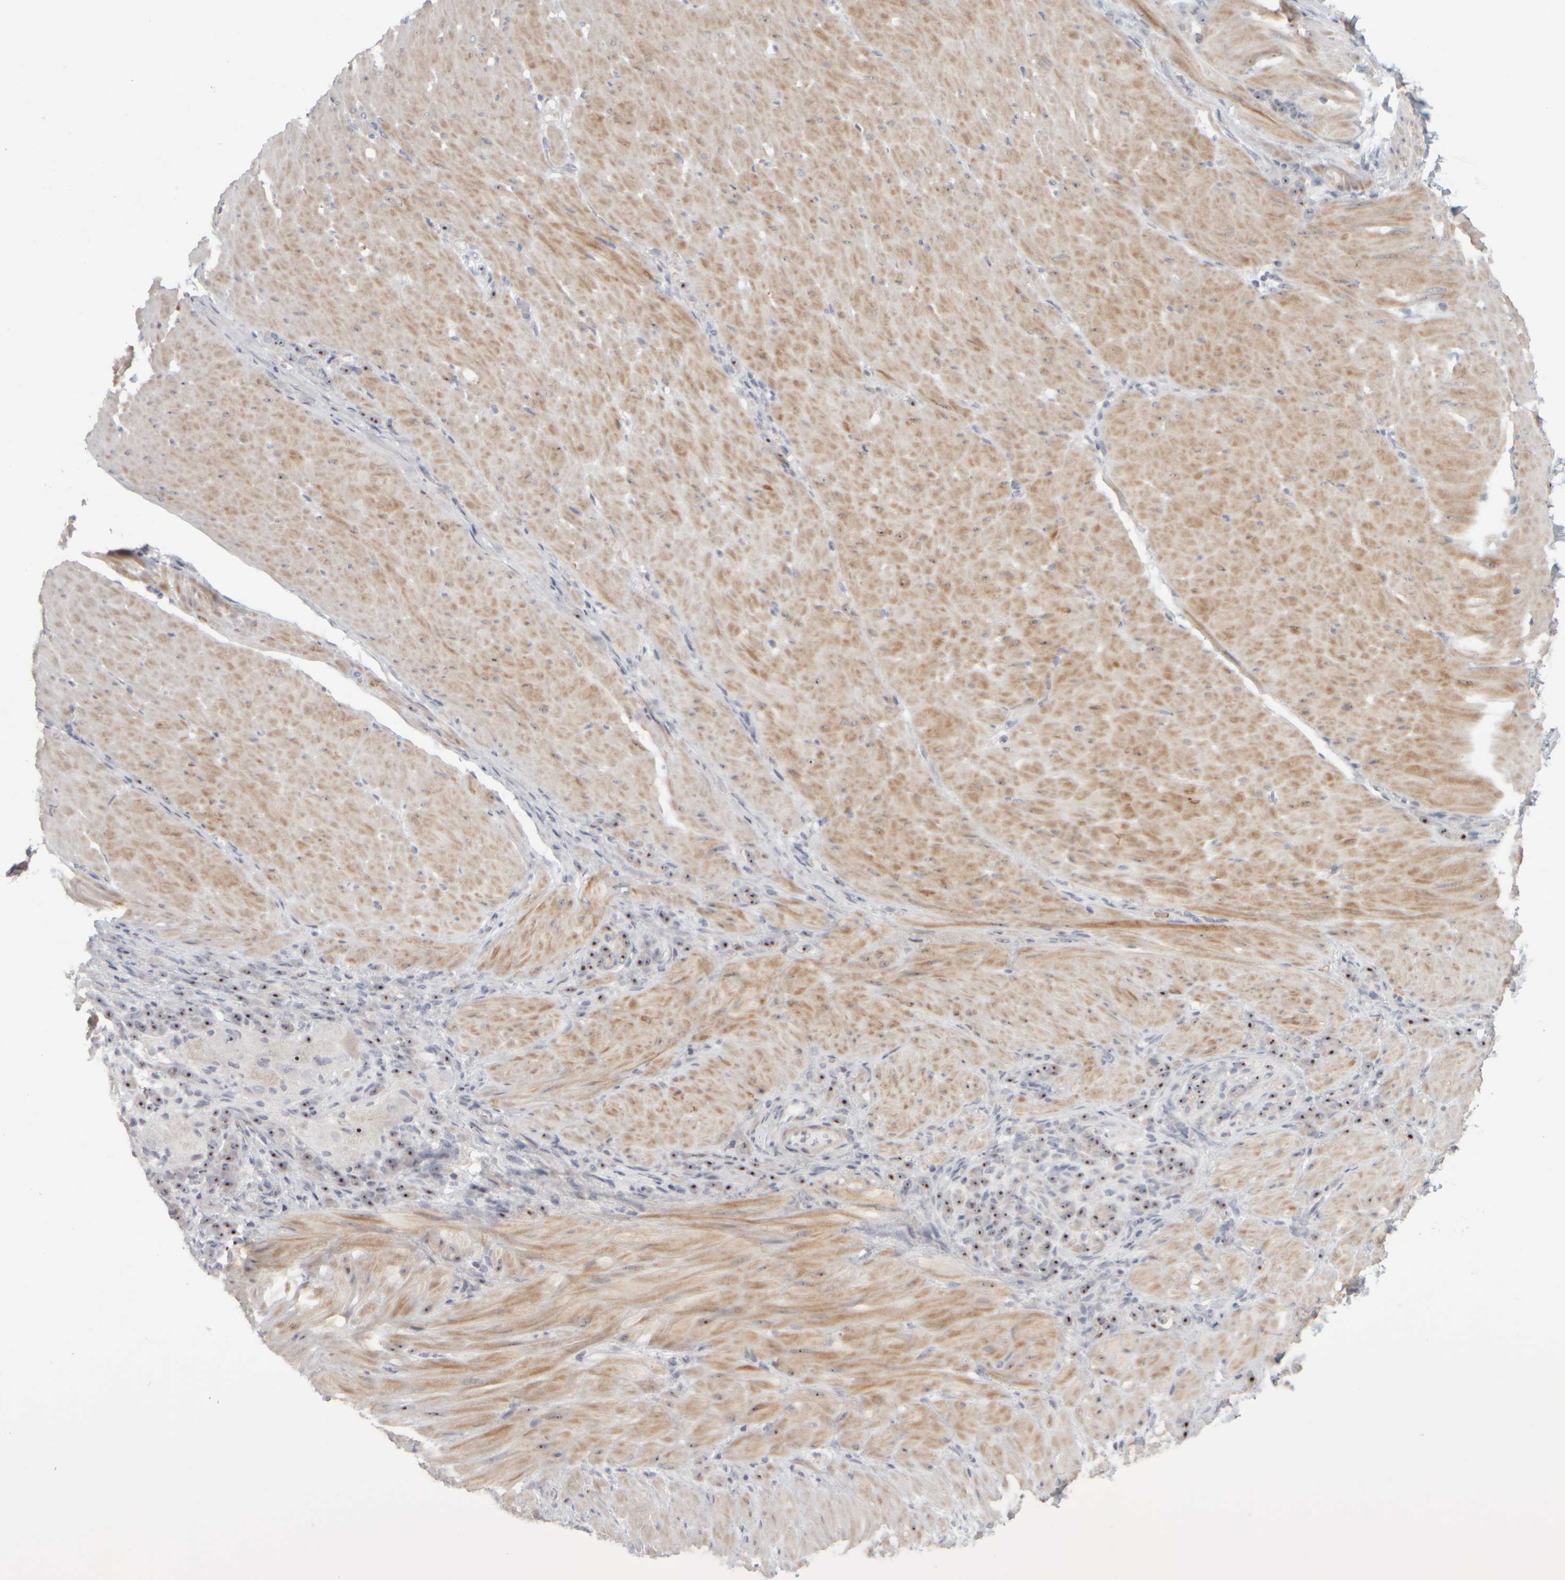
{"staining": {"intensity": "strong", "quantity": "25%-75%", "location": "nuclear"}, "tissue": "stomach cancer", "cell_type": "Tumor cells", "image_type": "cancer", "snomed": [{"axis": "morphology", "description": "Normal tissue, NOS"}, {"axis": "morphology", "description": "Adenocarcinoma, NOS"}, {"axis": "topography", "description": "Stomach"}], "caption": "About 25%-75% of tumor cells in stomach adenocarcinoma display strong nuclear protein staining as visualized by brown immunohistochemical staining.", "gene": "DCXR", "patient": {"sex": "male", "age": 82}}